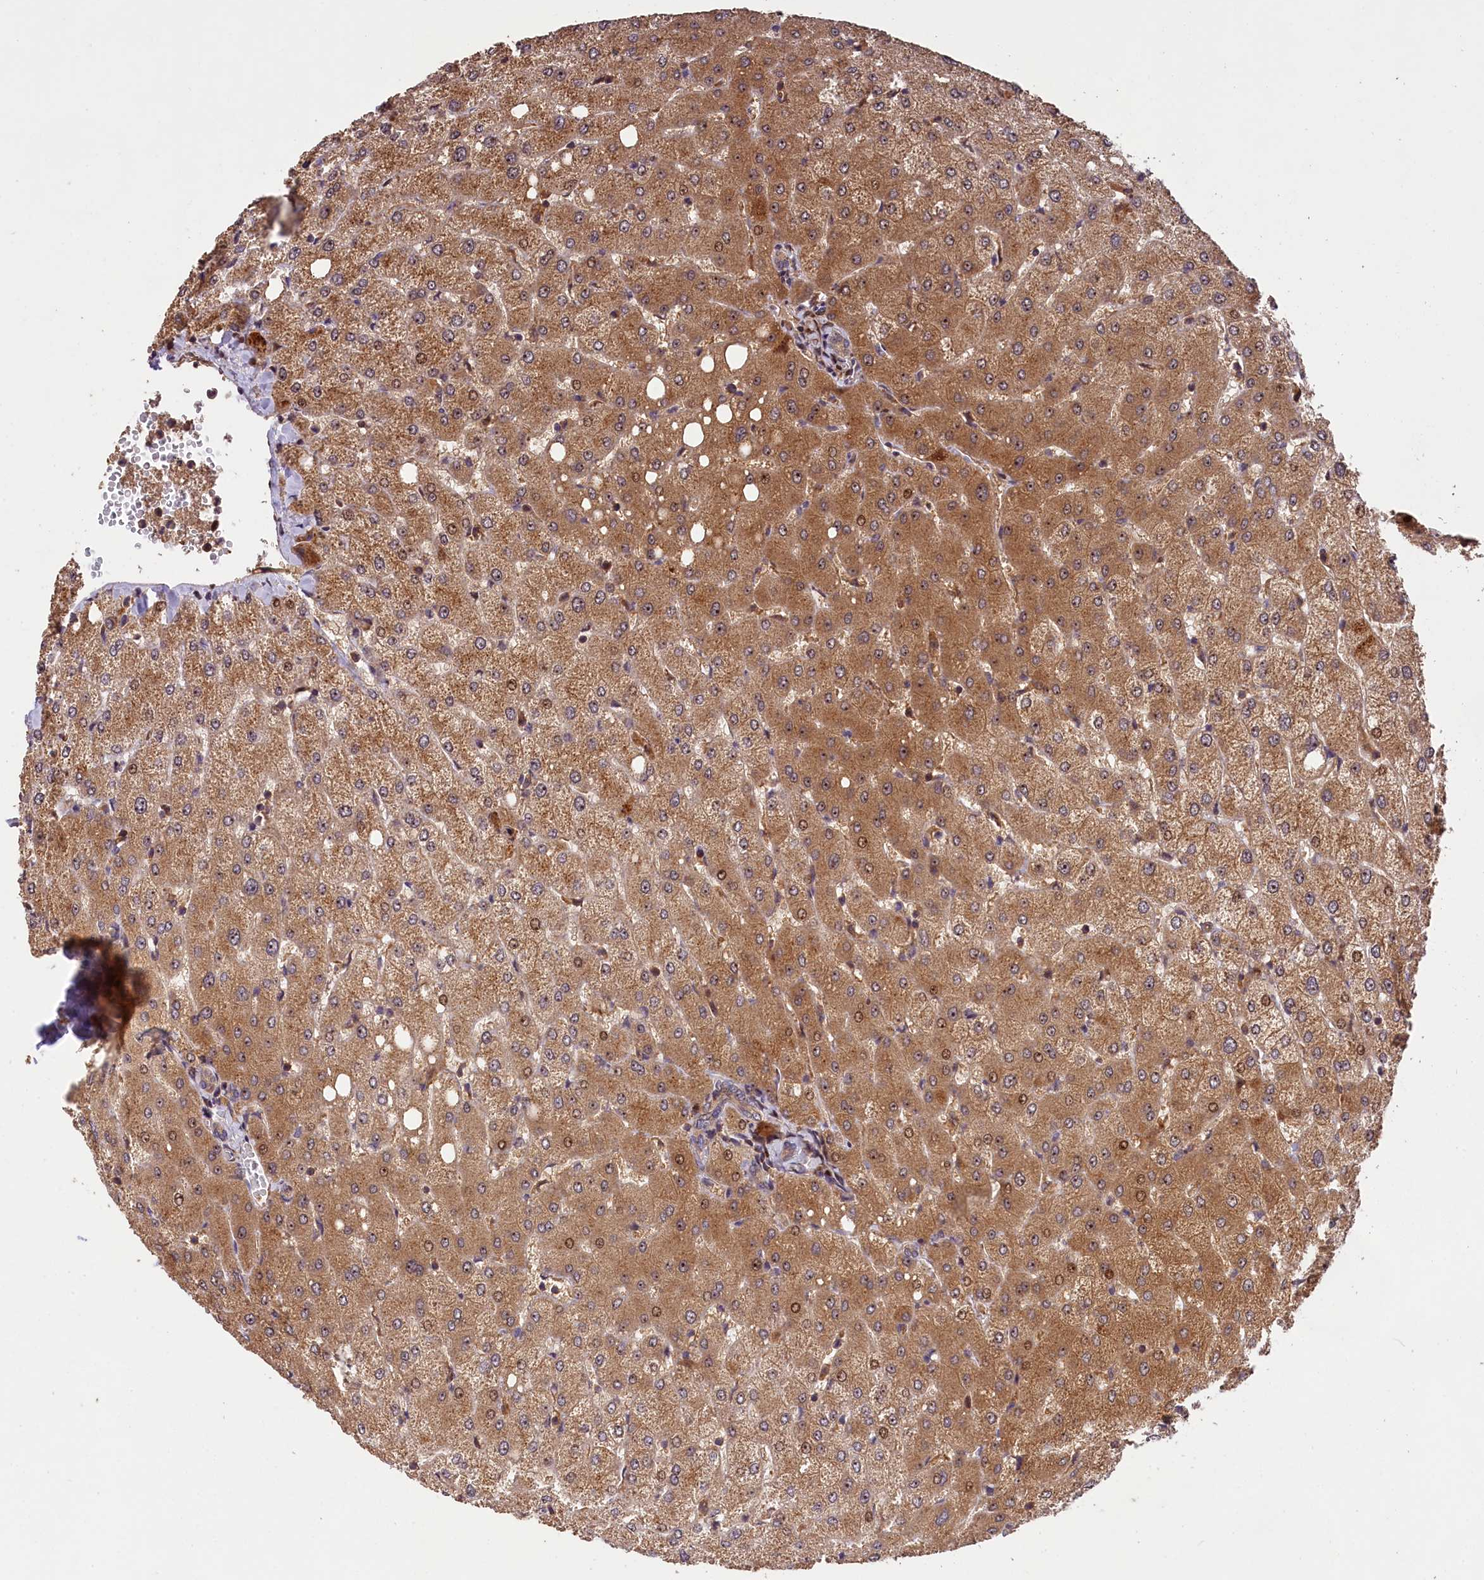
{"staining": {"intensity": "weak", "quantity": ">75%", "location": "cytoplasmic/membranous"}, "tissue": "liver", "cell_type": "Cholangiocytes", "image_type": "normal", "snomed": [{"axis": "morphology", "description": "Normal tissue, NOS"}, {"axis": "topography", "description": "Liver"}], "caption": "IHC micrograph of unremarkable human liver stained for a protein (brown), which reveals low levels of weak cytoplasmic/membranous expression in approximately >75% of cholangiocytes.", "gene": "PHAF1", "patient": {"sex": "female", "age": 54}}